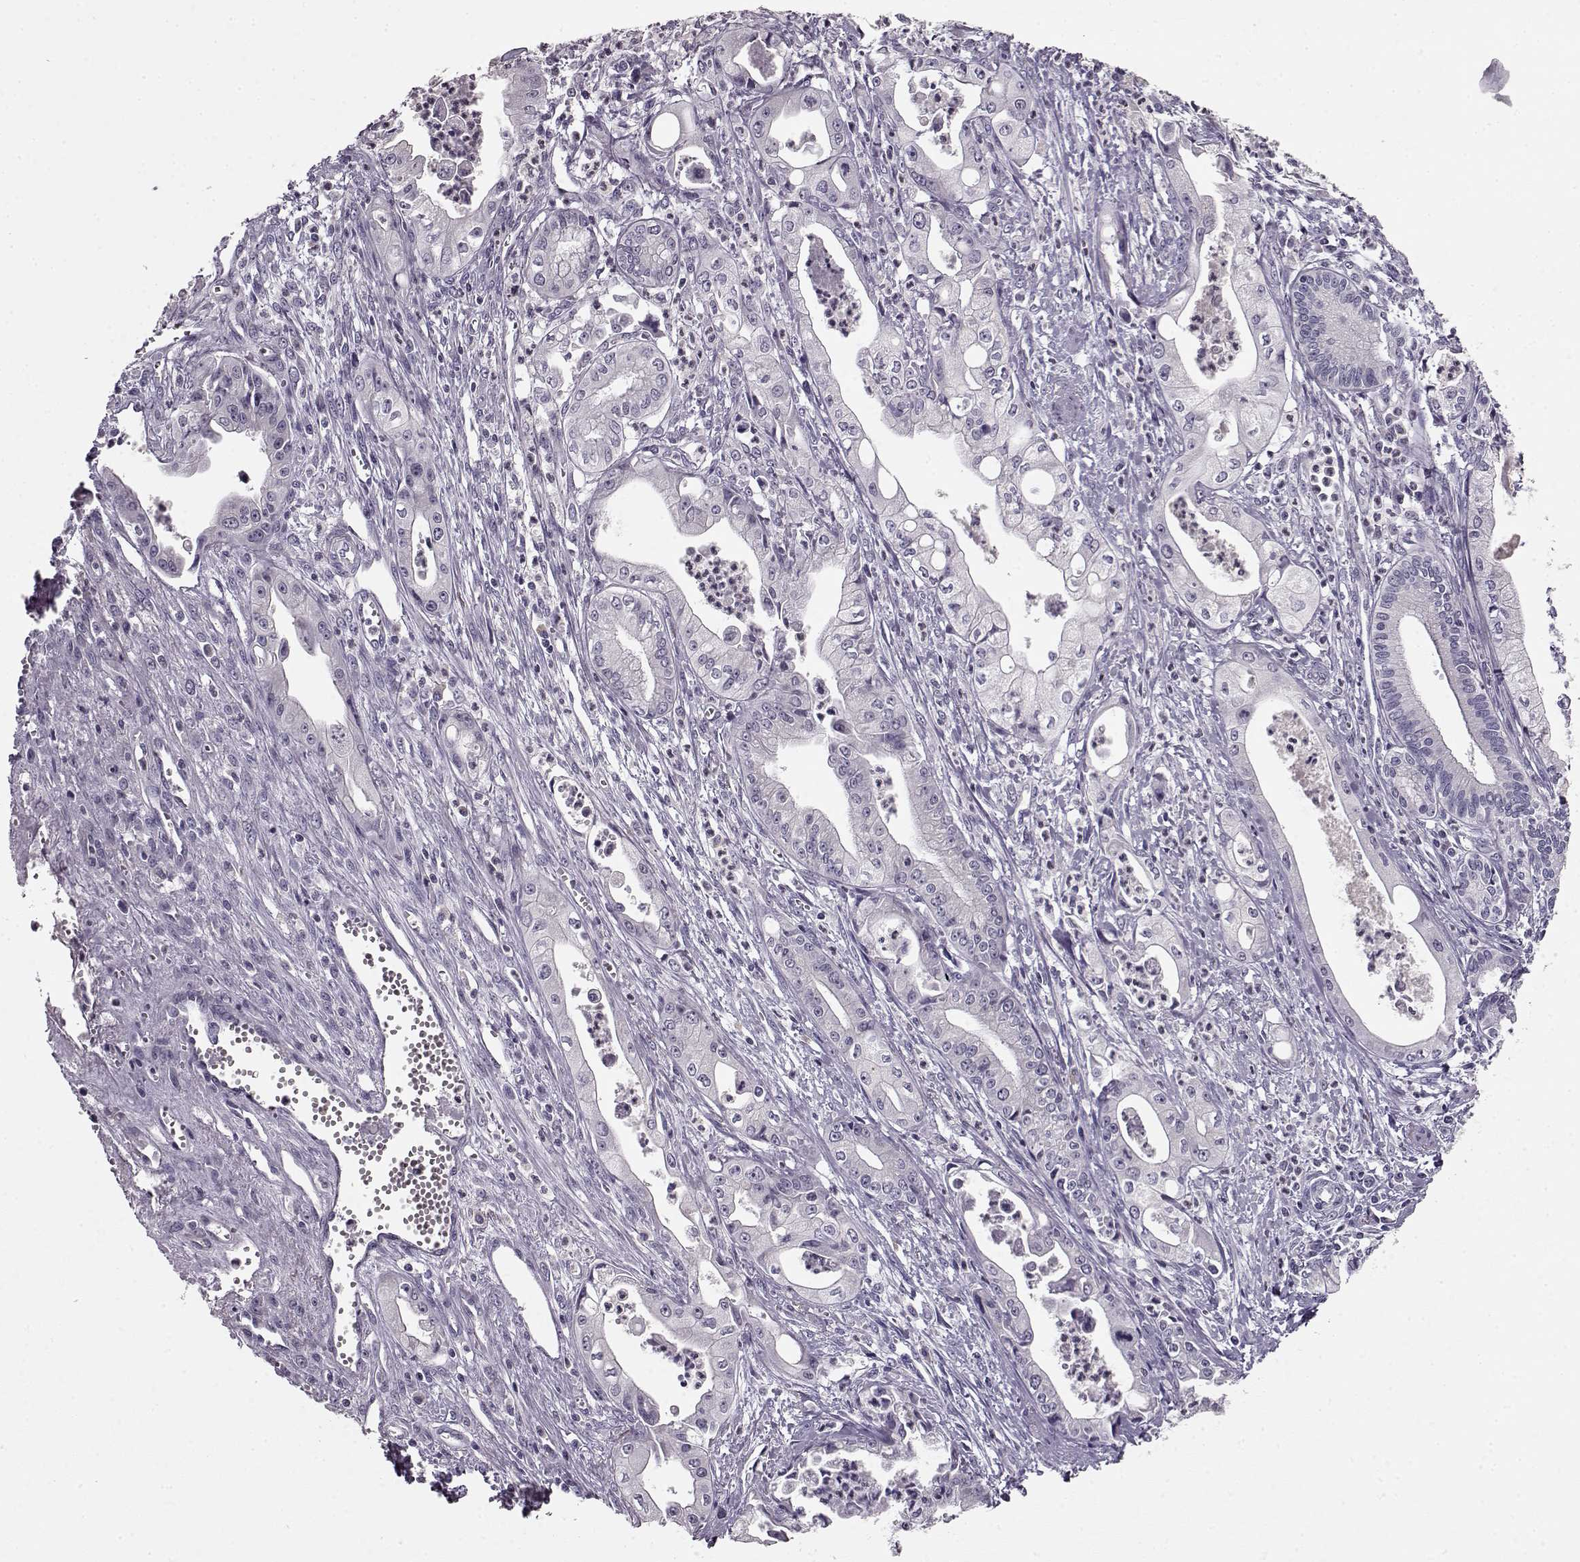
{"staining": {"intensity": "negative", "quantity": "none", "location": "none"}, "tissue": "pancreatic cancer", "cell_type": "Tumor cells", "image_type": "cancer", "snomed": [{"axis": "morphology", "description": "Adenocarcinoma, NOS"}, {"axis": "topography", "description": "Pancreas"}], "caption": "The IHC photomicrograph has no significant positivity in tumor cells of pancreatic adenocarcinoma tissue.", "gene": "RP1L1", "patient": {"sex": "female", "age": 65}}